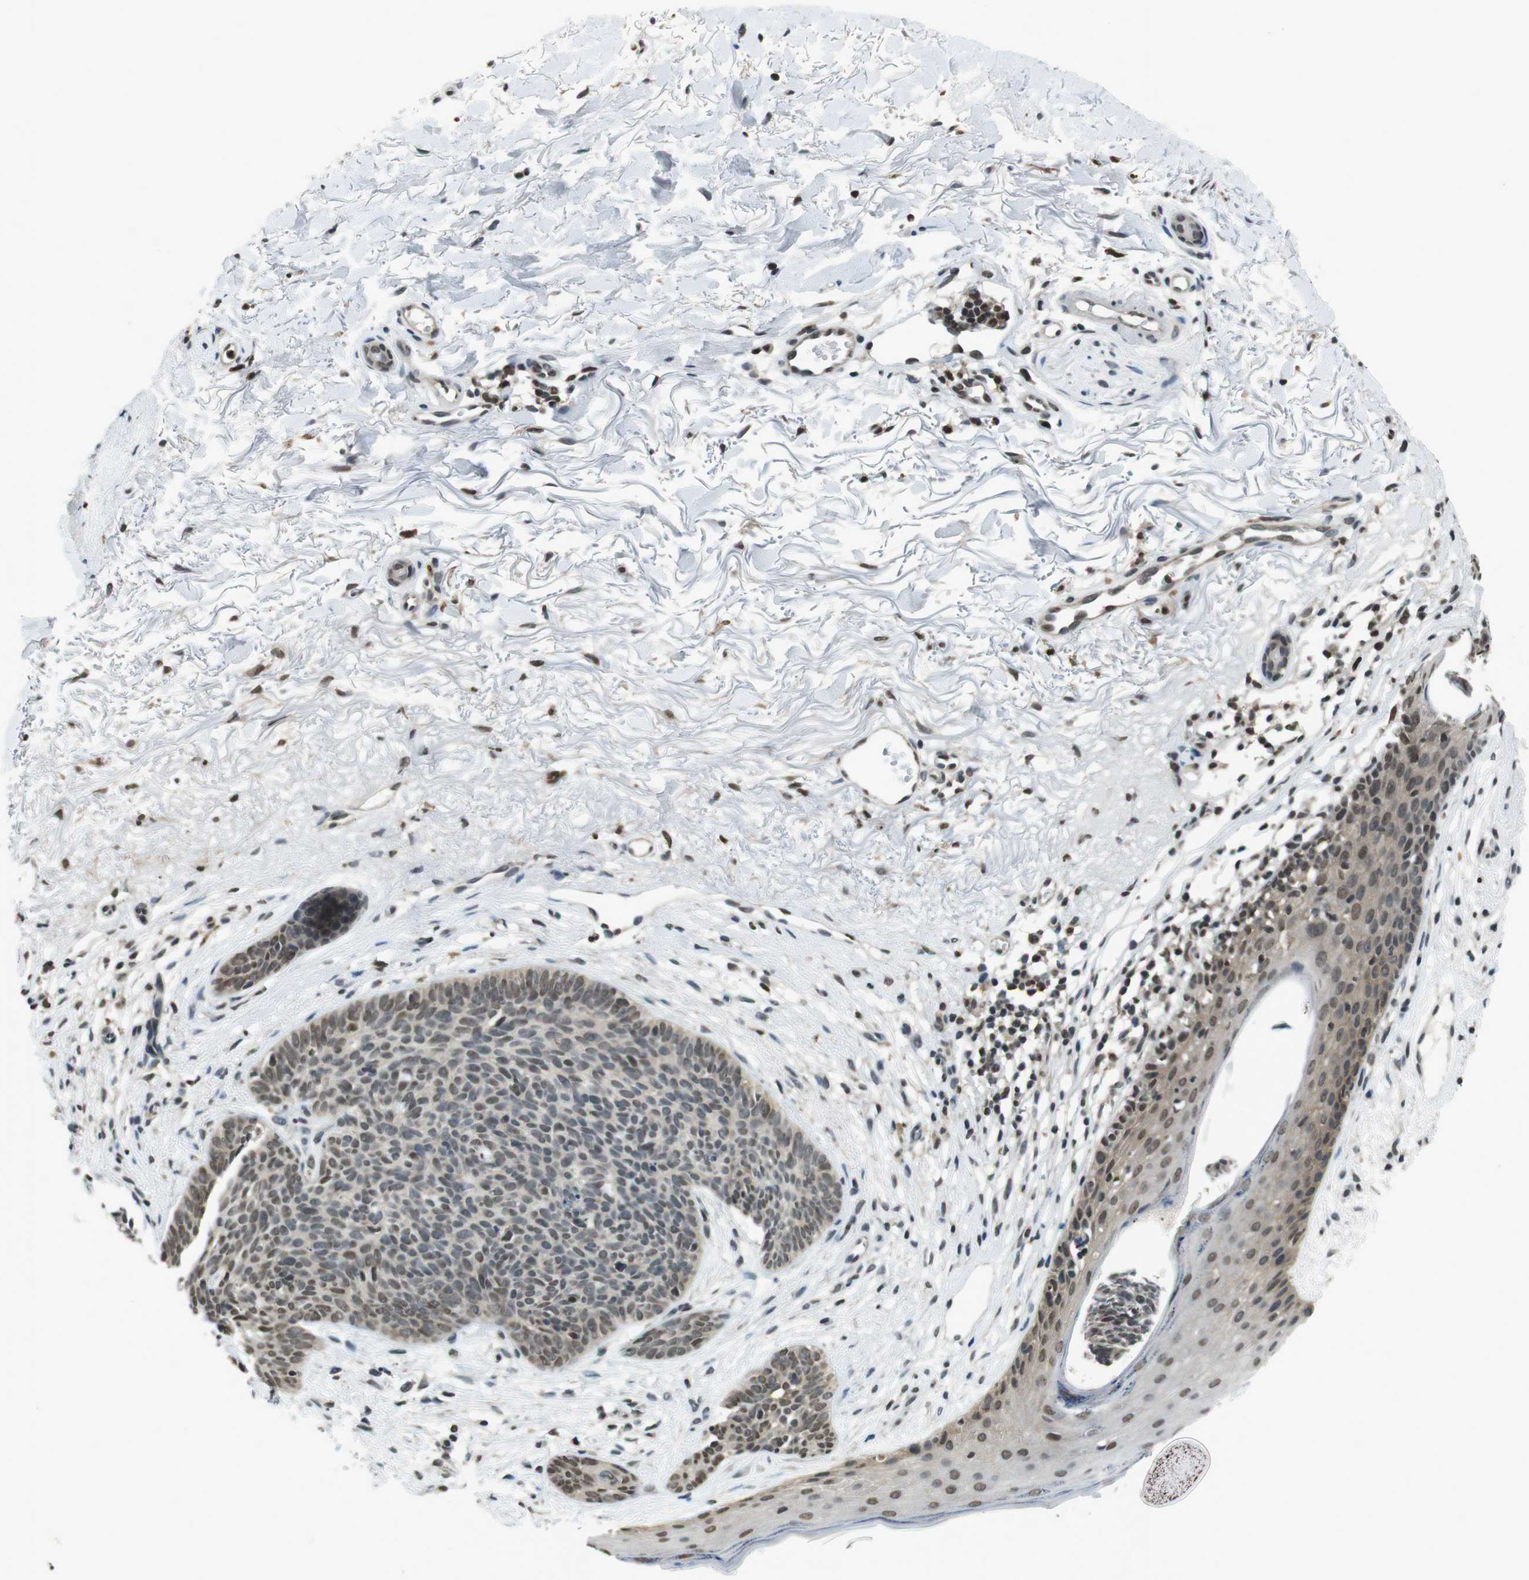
{"staining": {"intensity": "weak", "quantity": "25%-75%", "location": "nuclear"}, "tissue": "skin cancer", "cell_type": "Tumor cells", "image_type": "cancer", "snomed": [{"axis": "morphology", "description": "Normal tissue, NOS"}, {"axis": "morphology", "description": "Basal cell carcinoma"}, {"axis": "topography", "description": "Skin"}], "caption": "Protein analysis of skin cancer (basal cell carcinoma) tissue shows weak nuclear expression in approximately 25%-75% of tumor cells.", "gene": "NEK4", "patient": {"sex": "female", "age": 70}}